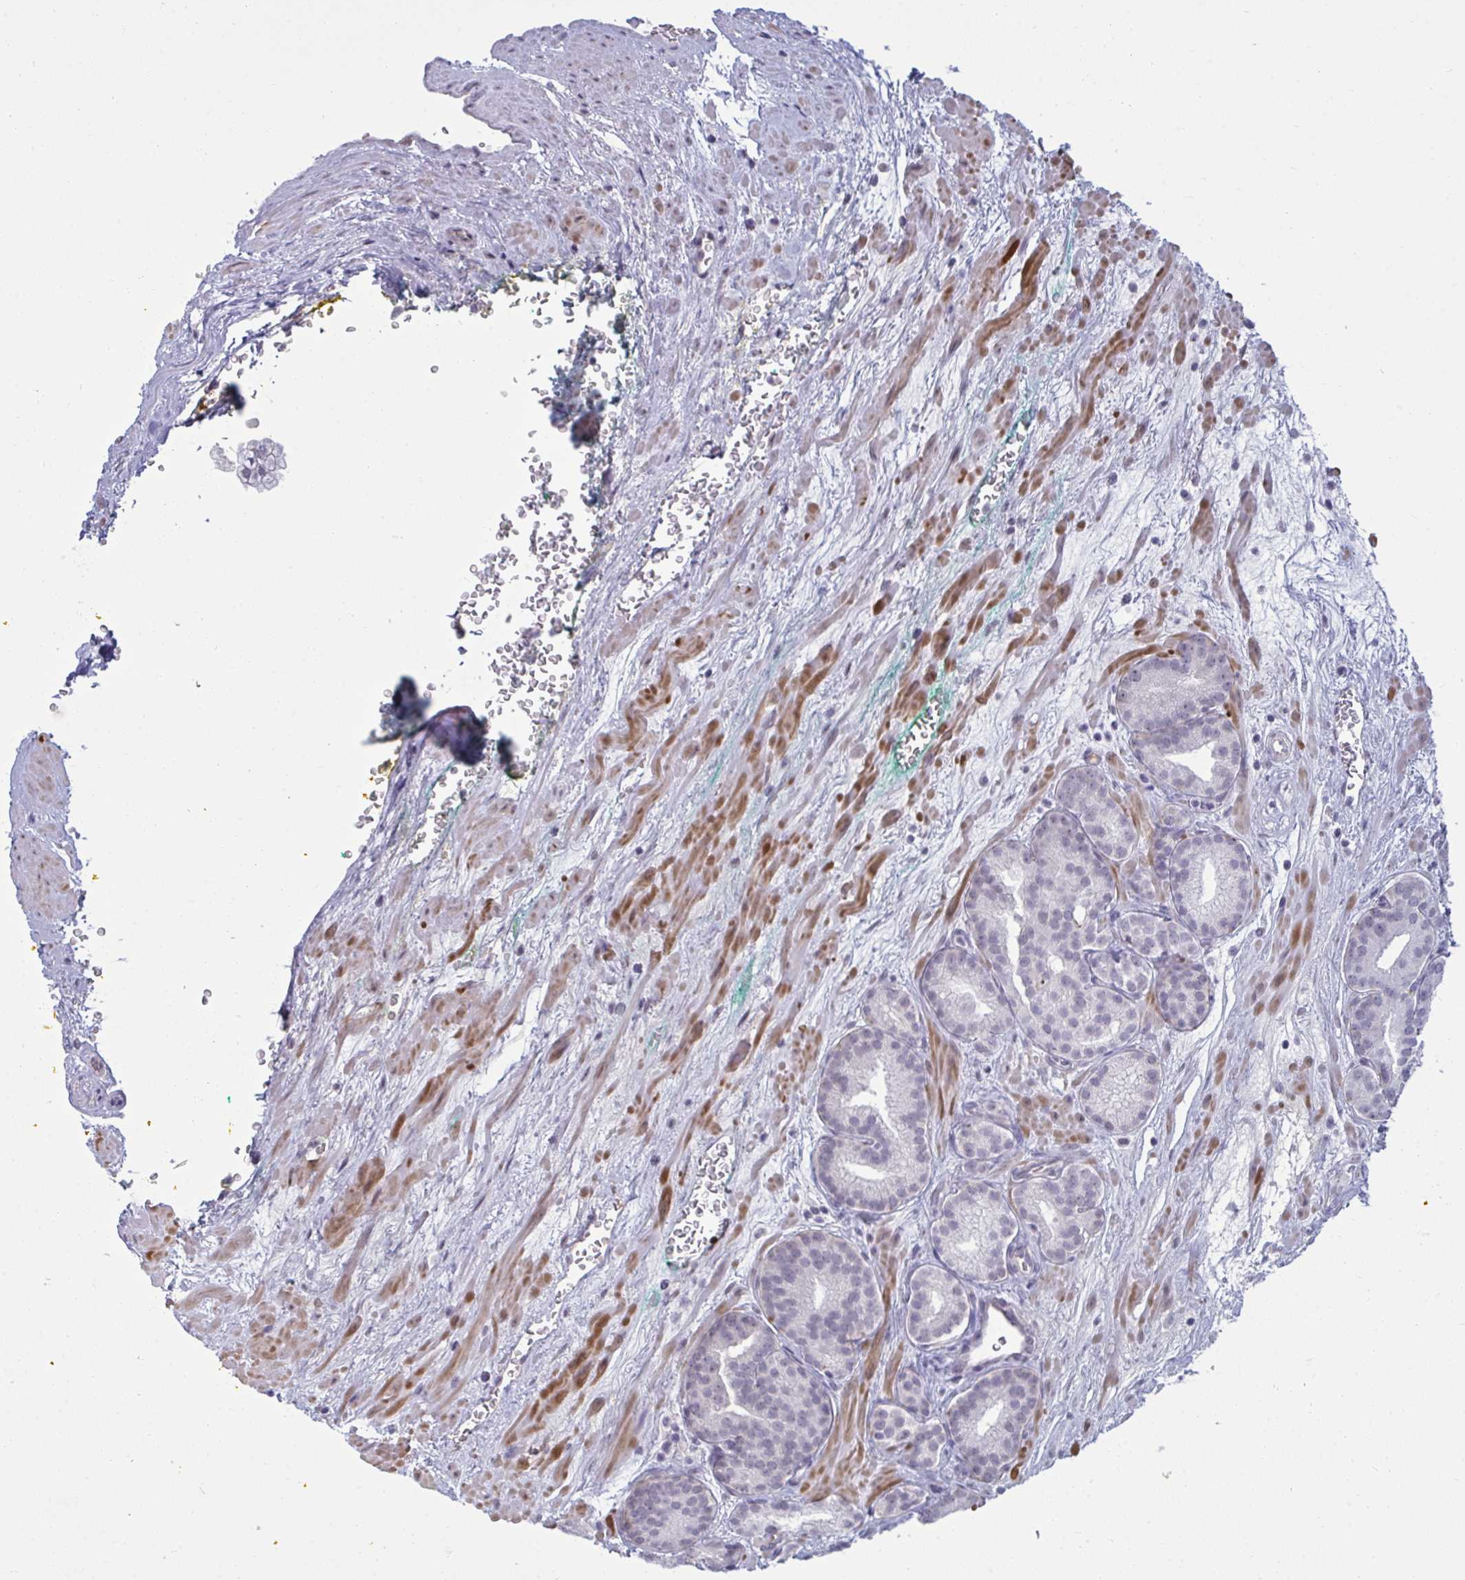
{"staining": {"intensity": "negative", "quantity": "none", "location": "none"}, "tissue": "prostate cancer", "cell_type": "Tumor cells", "image_type": "cancer", "snomed": [{"axis": "morphology", "description": "Adenocarcinoma, High grade"}, {"axis": "topography", "description": "Prostate"}], "caption": "This is a photomicrograph of immunohistochemistry (IHC) staining of prostate cancer, which shows no positivity in tumor cells.", "gene": "RNASEH1", "patient": {"sex": "male", "age": 66}}